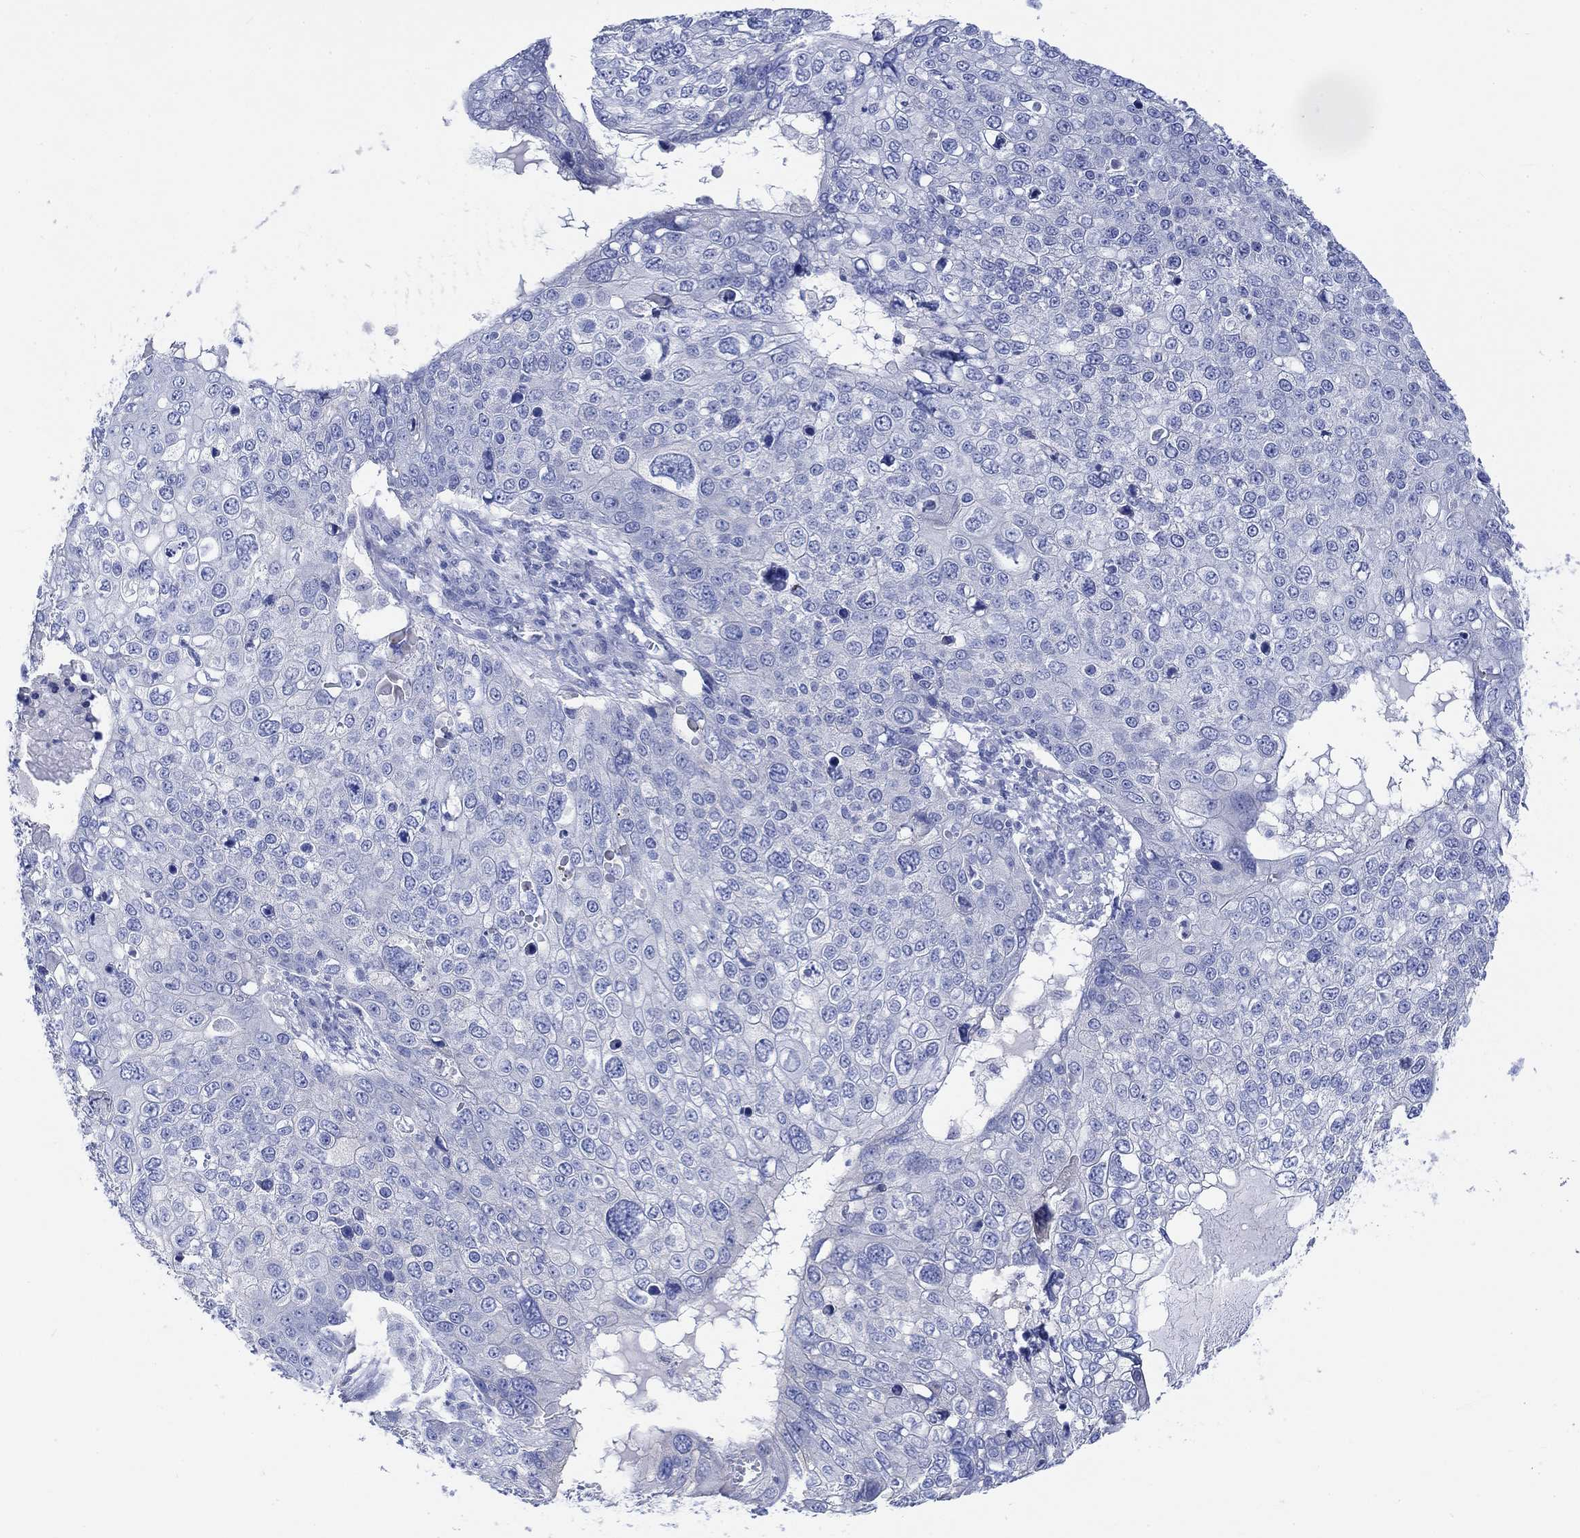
{"staining": {"intensity": "negative", "quantity": "none", "location": "none"}, "tissue": "skin cancer", "cell_type": "Tumor cells", "image_type": "cancer", "snomed": [{"axis": "morphology", "description": "Squamous cell carcinoma, NOS"}, {"axis": "topography", "description": "Skin"}], "caption": "A histopathology image of skin cancer stained for a protein reveals no brown staining in tumor cells.", "gene": "REEP6", "patient": {"sex": "male", "age": 71}}